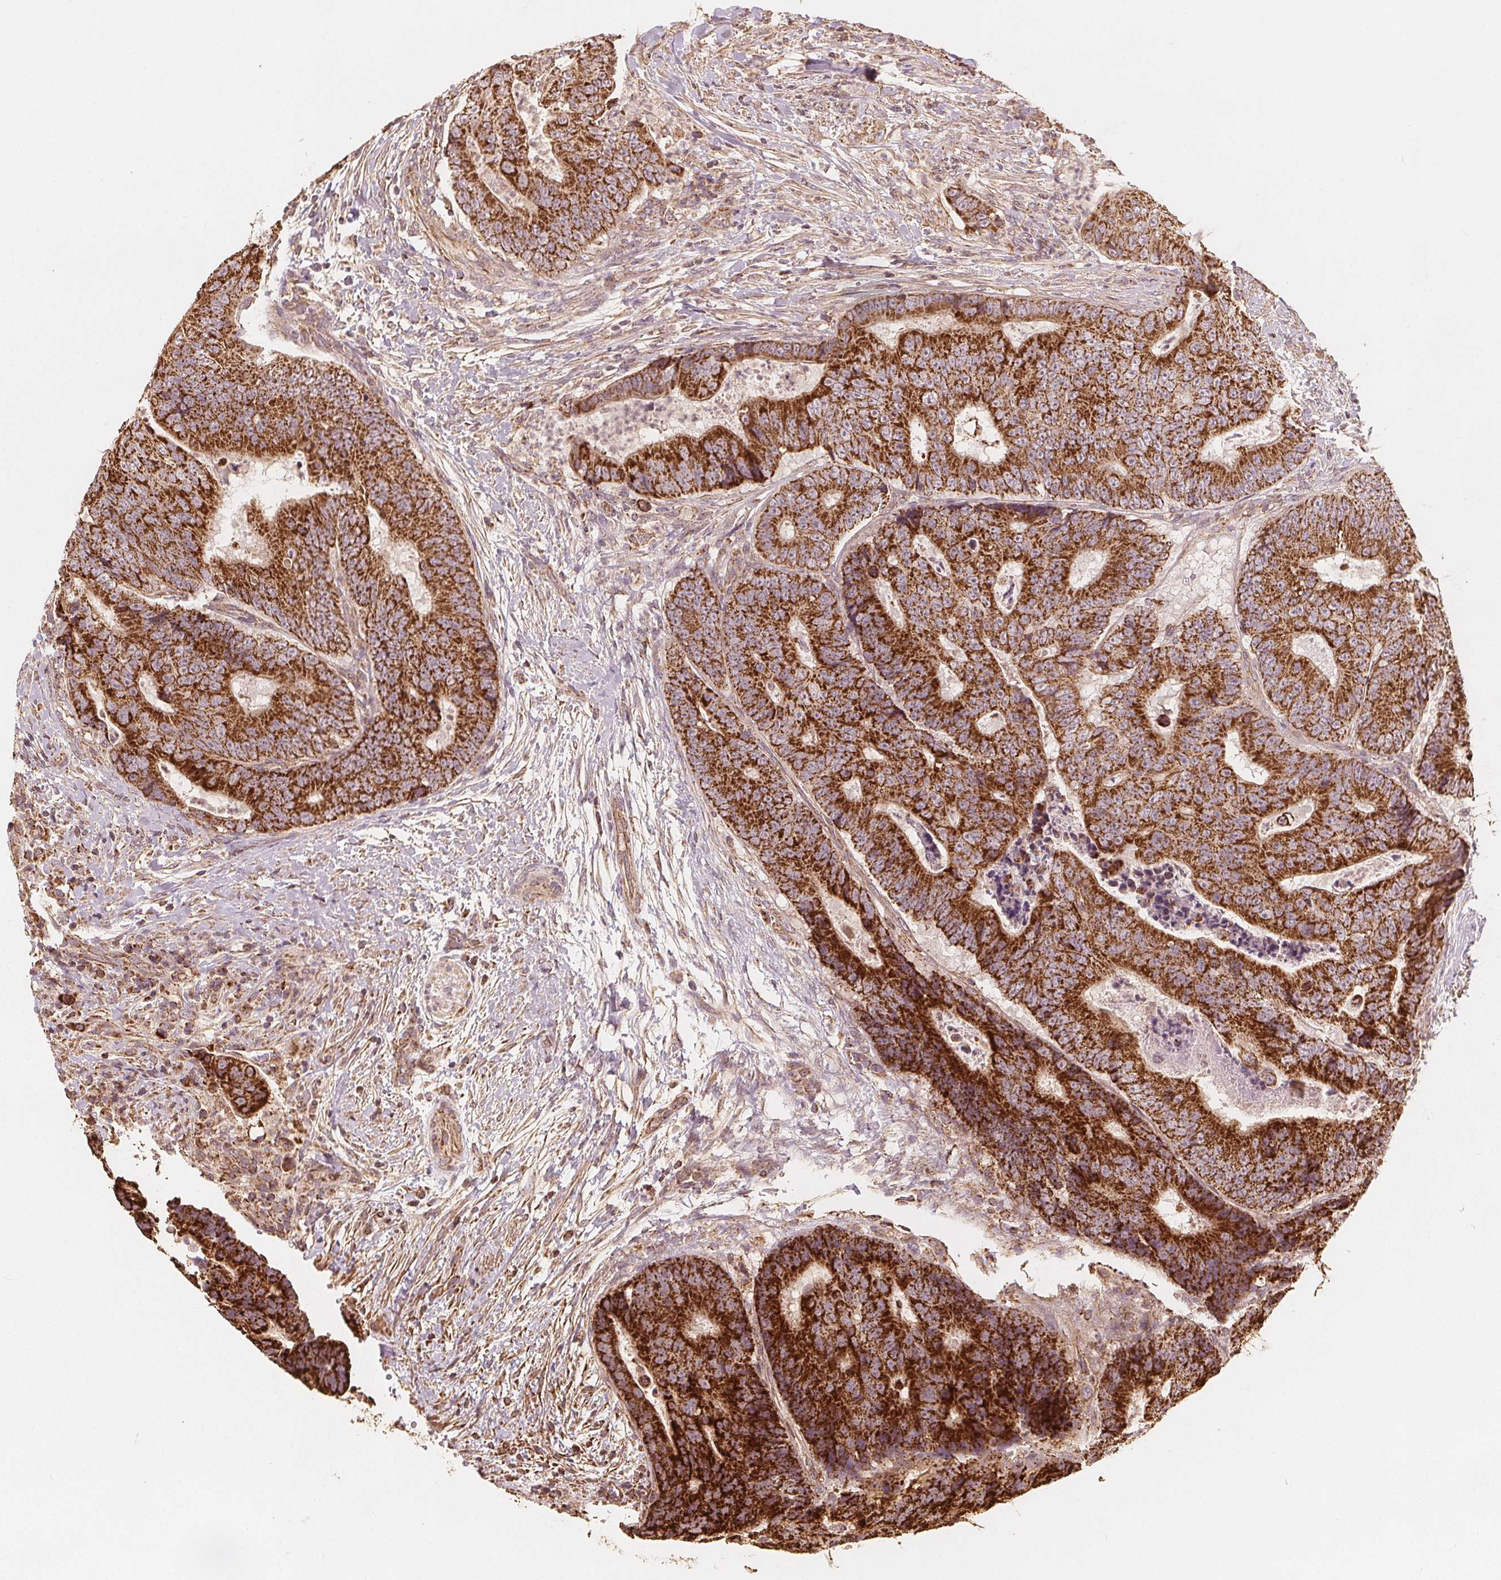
{"staining": {"intensity": "strong", "quantity": ">75%", "location": "cytoplasmic/membranous"}, "tissue": "colorectal cancer", "cell_type": "Tumor cells", "image_type": "cancer", "snomed": [{"axis": "morphology", "description": "Adenocarcinoma, NOS"}, {"axis": "topography", "description": "Colon"}], "caption": "Immunohistochemistry (IHC) micrograph of human colorectal cancer (adenocarcinoma) stained for a protein (brown), which displays high levels of strong cytoplasmic/membranous staining in approximately >75% of tumor cells.", "gene": "PEX26", "patient": {"sex": "female", "age": 48}}